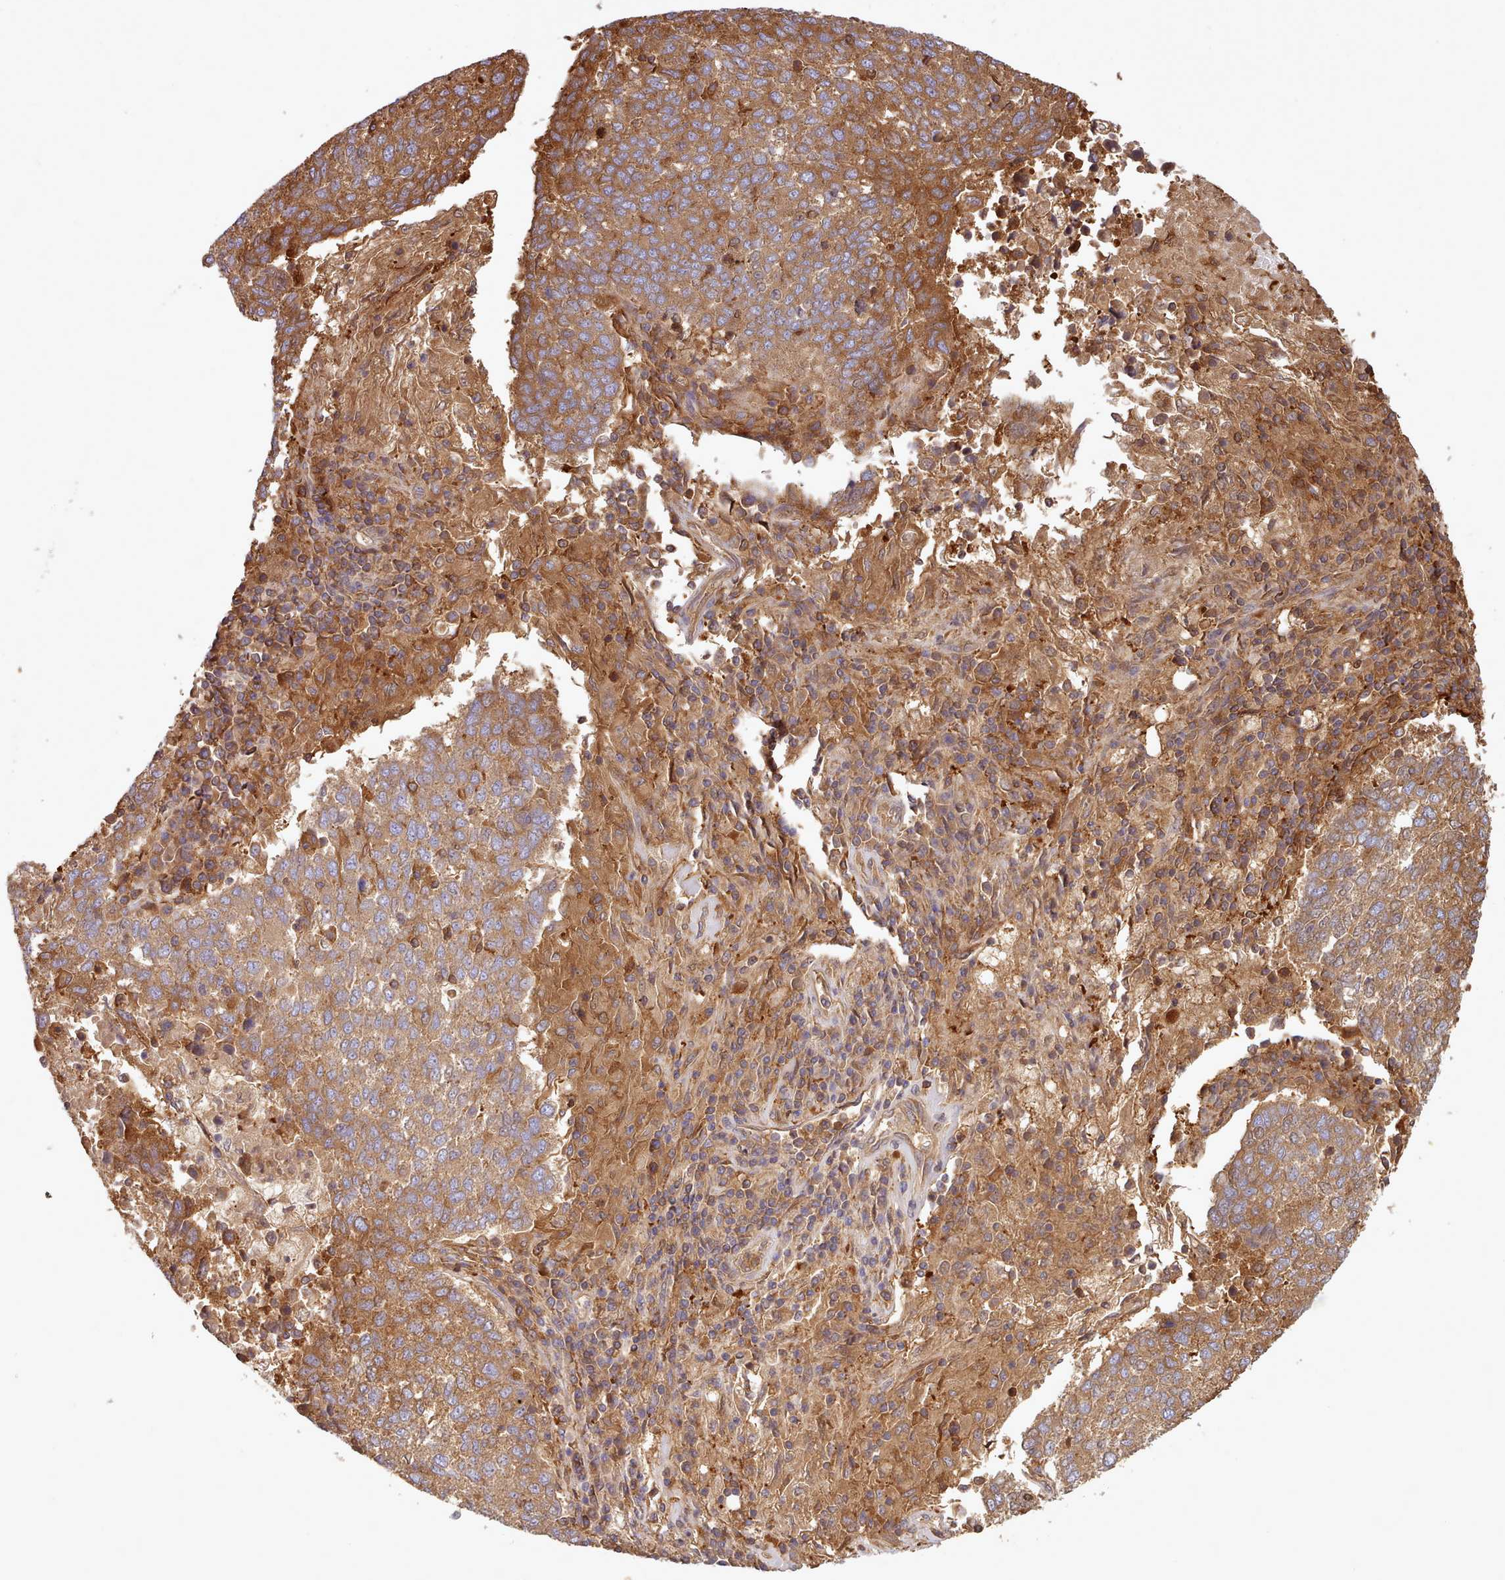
{"staining": {"intensity": "moderate", "quantity": ">75%", "location": "cytoplasmic/membranous"}, "tissue": "lung cancer", "cell_type": "Tumor cells", "image_type": "cancer", "snomed": [{"axis": "morphology", "description": "Squamous cell carcinoma, NOS"}, {"axis": "topography", "description": "Lung"}], "caption": "Immunohistochemistry staining of lung squamous cell carcinoma, which displays medium levels of moderate cytoplasmic/membranous positivity in approximately >75% of tumor cells indicating moderate cytoplasmic/membranous protein positivity. The staining was performed using DAB (brown) for protein detection and nuclei were counterstained in hematoxylin (blue).", "gene": "SLC4A9", "patient": {"sex": "male", "age": 73}}